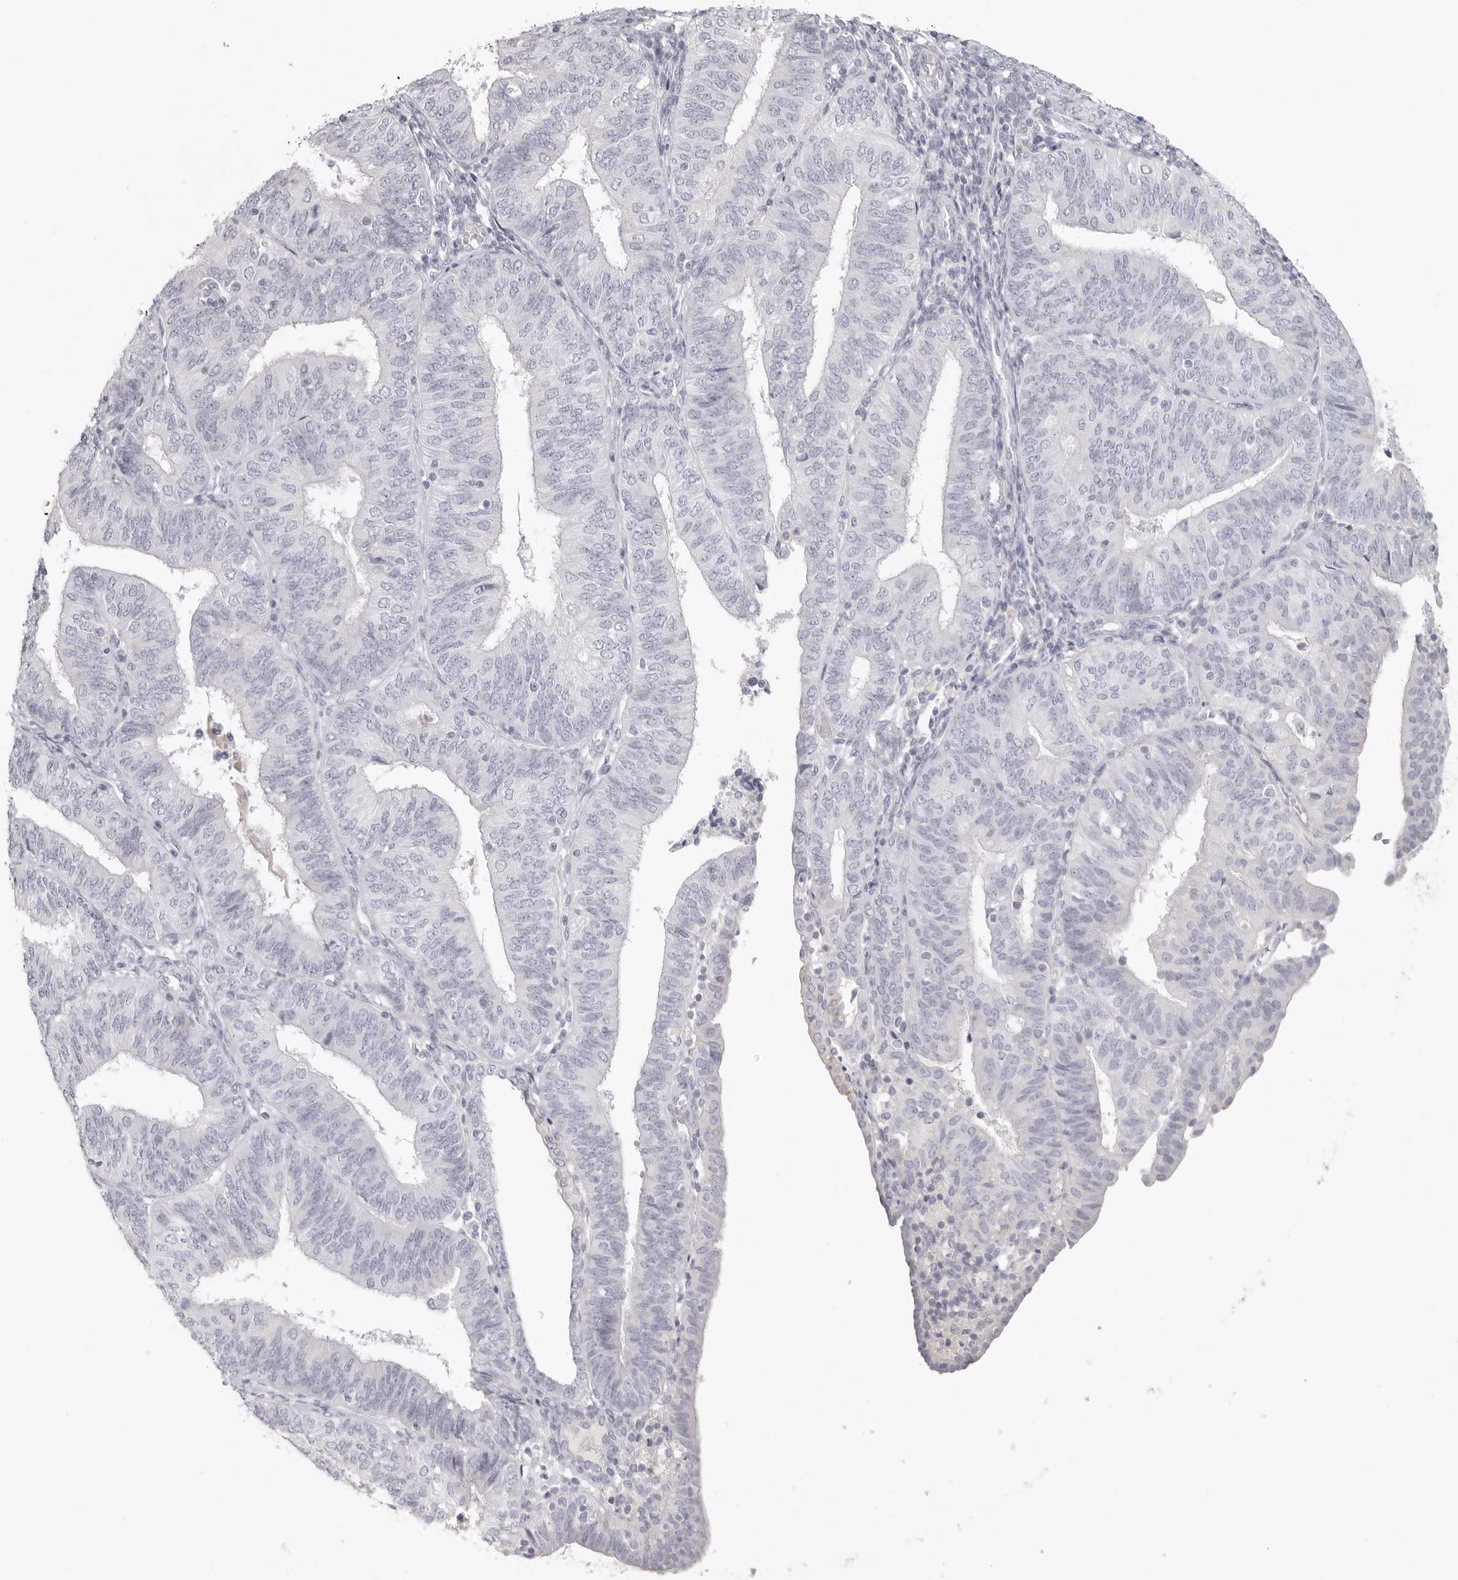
{"staining": {"intensity": "negative", "quantity": "none", "location": "none"}, "tissue": "endometrial cancer", "cell_type": "Tumor cells", "image_type": "cancer", "snomed": [{"axis": "morphology", "description": "Adenocarcinoma, NOS"}, {"axis": "topography", "description": "Endometrium"}], "caption": "Endometrial cancer was stained to show a protein in brown. There is no significant expression in tumor cells. Nuclei are stained in blue.", "gene": "RXFP1", "patient": {"sex": "female", "age": 58}}